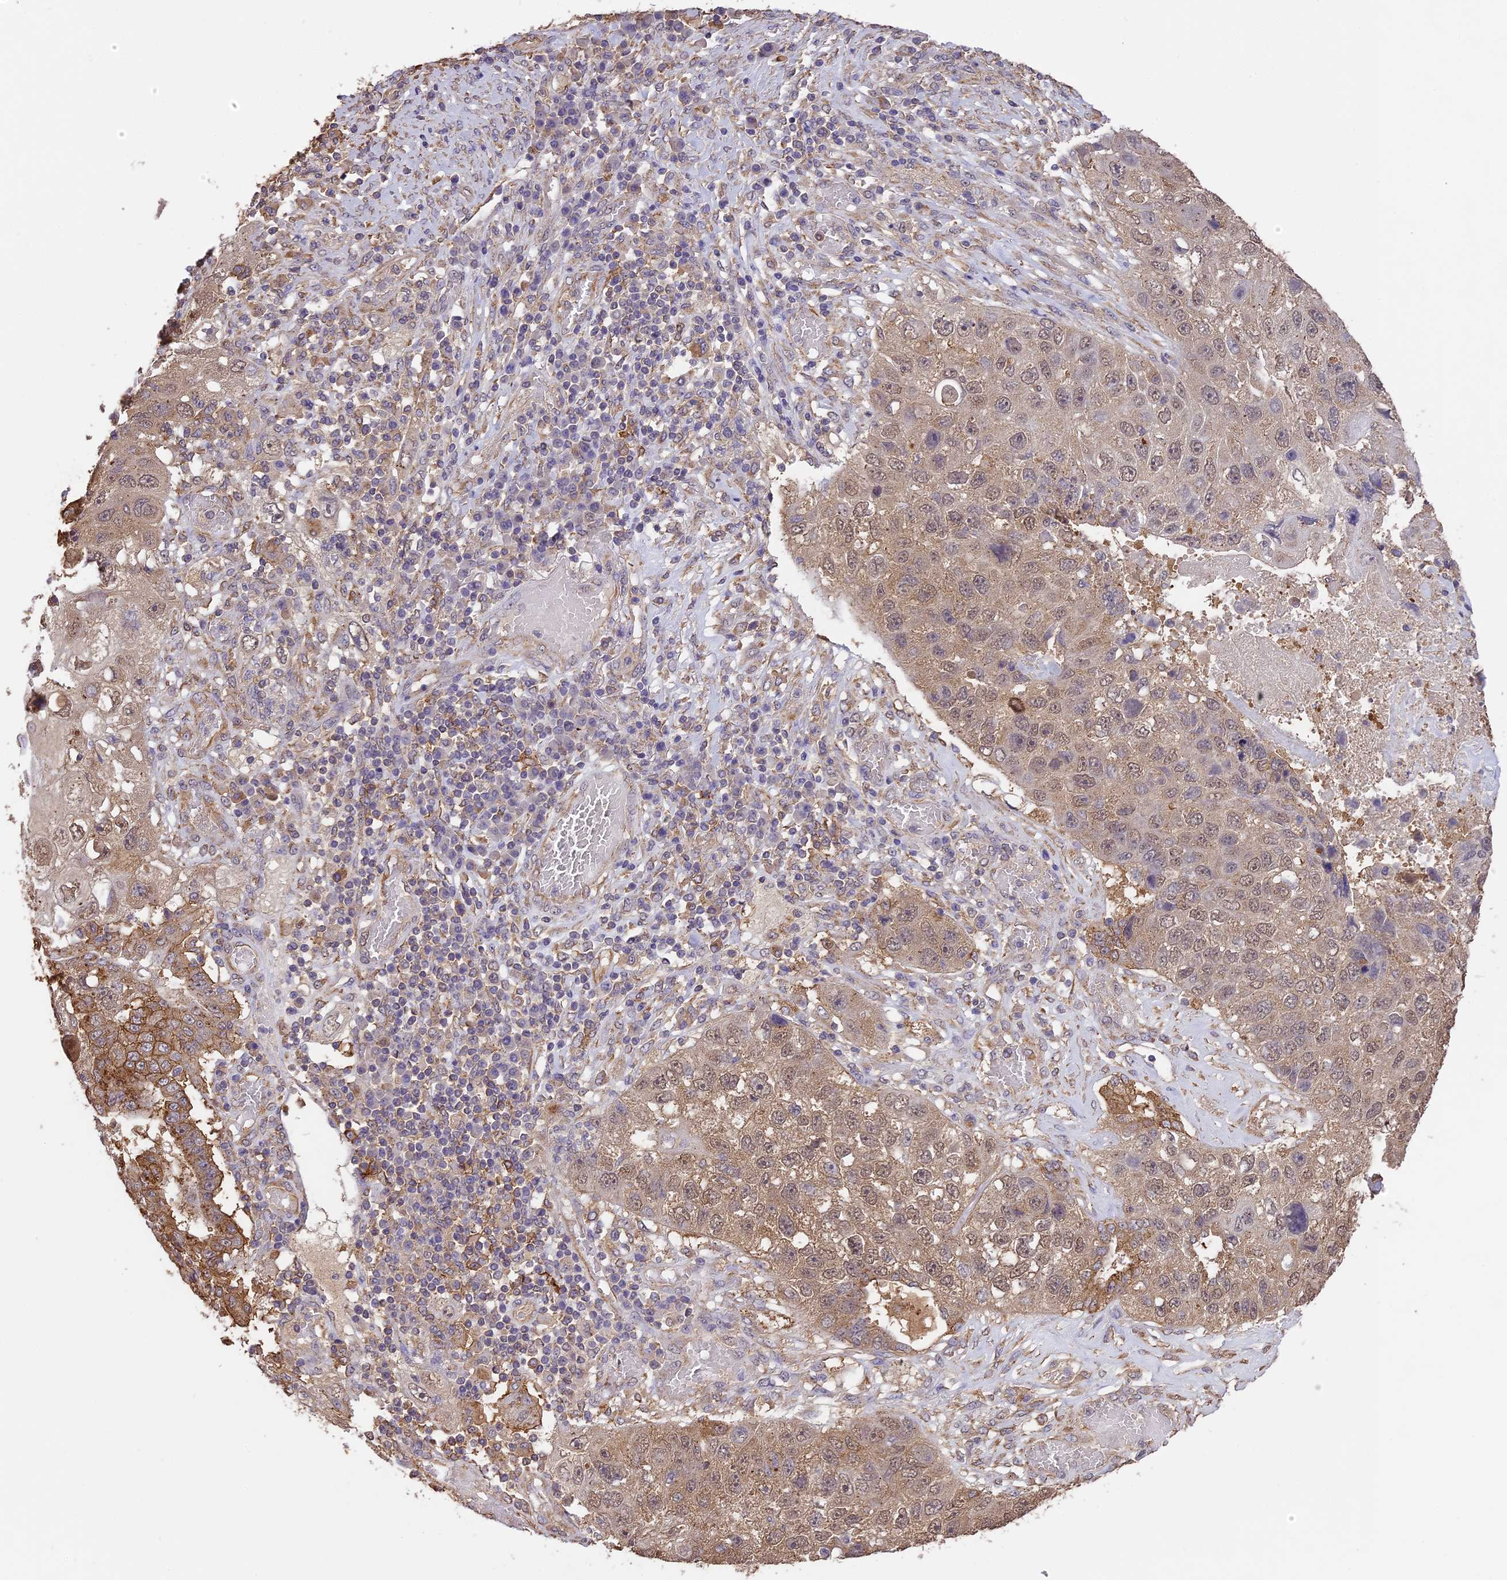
{"staining": {"intensity": "moderate", "quantity": ">75%", "location": "cytoplasmic/membranous,nuclear"}, "tissue": "lung cancer", "cell_type": "Tumor cells", "image_type": "cancer", "snomed": [{"axis": "morphology", "description": "Squamous cell carcinoma, NOS"}, {"axis": "topography", "description": "Lung"}], "caption": "Immunohistochemical staining of lung cancer (squamous cell carcinoma) shows medium levels of moderate cytoplasmic/membranous and nuclear positivity in about >75% of tumor cells.", "gene": "ARHGAP19", "patient": {"sex": "male", "age": 61}}